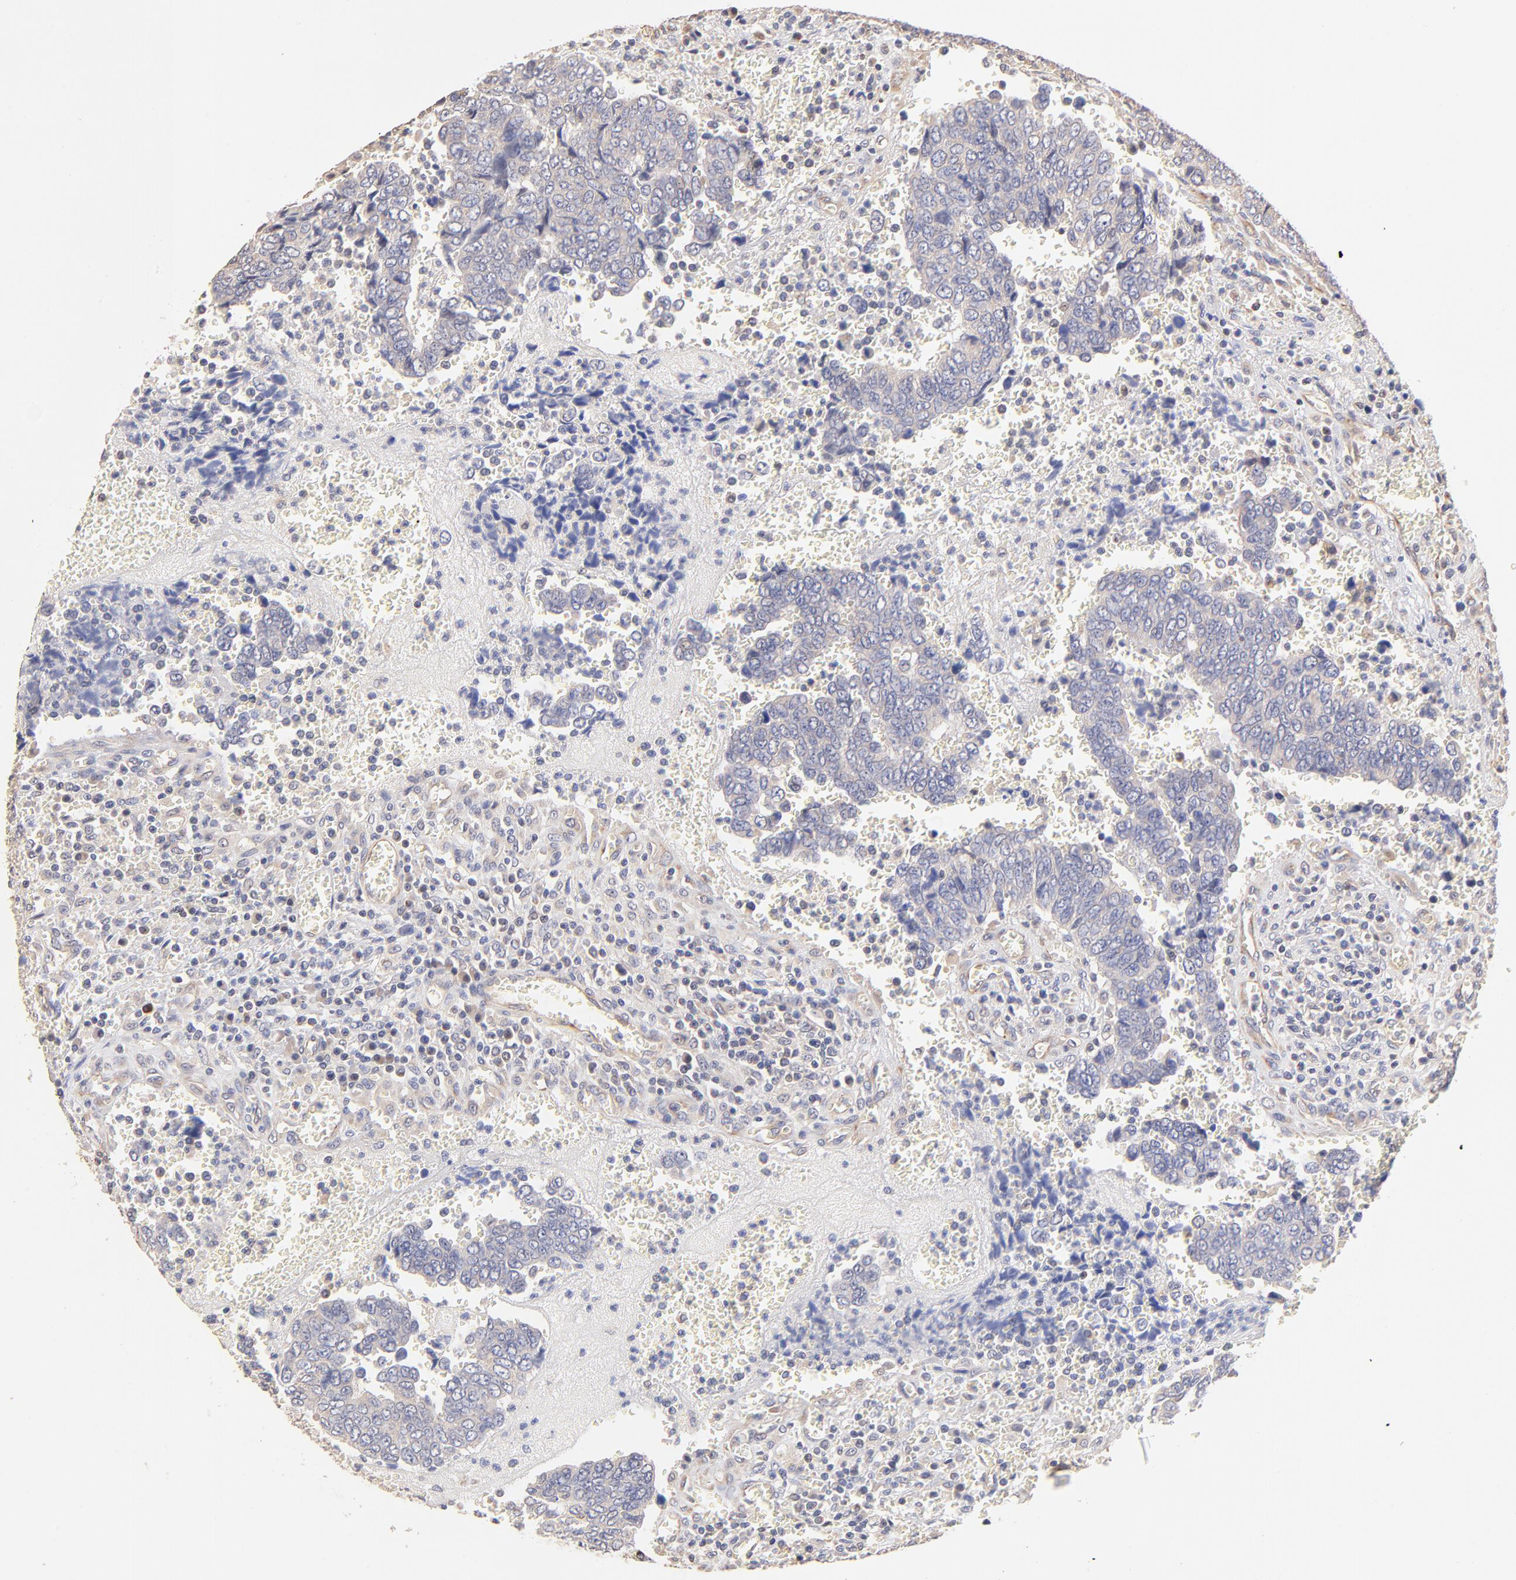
{"staining": {"intensity": "weak", "quantity": ">75%", "location": "cytoplasmic/membranous"}, "tissue": "urothelial cancer", "cell_type": "Tumor cells", "image_type": "cancer", "snomed": [{"axis": "morphology", "description": "Urothelial carcinoma, High grade"}, {"axis": "topography", "description": "Urinary bladder"}], "caption": "A low amount of weak cytoplasmic/membranous staining is seen in about >75% of tumor cells in high-grade urothelial carcinoma tissue.", "gene": "TNFAIP3", "patient": {"sex": "male", "age": 86}}